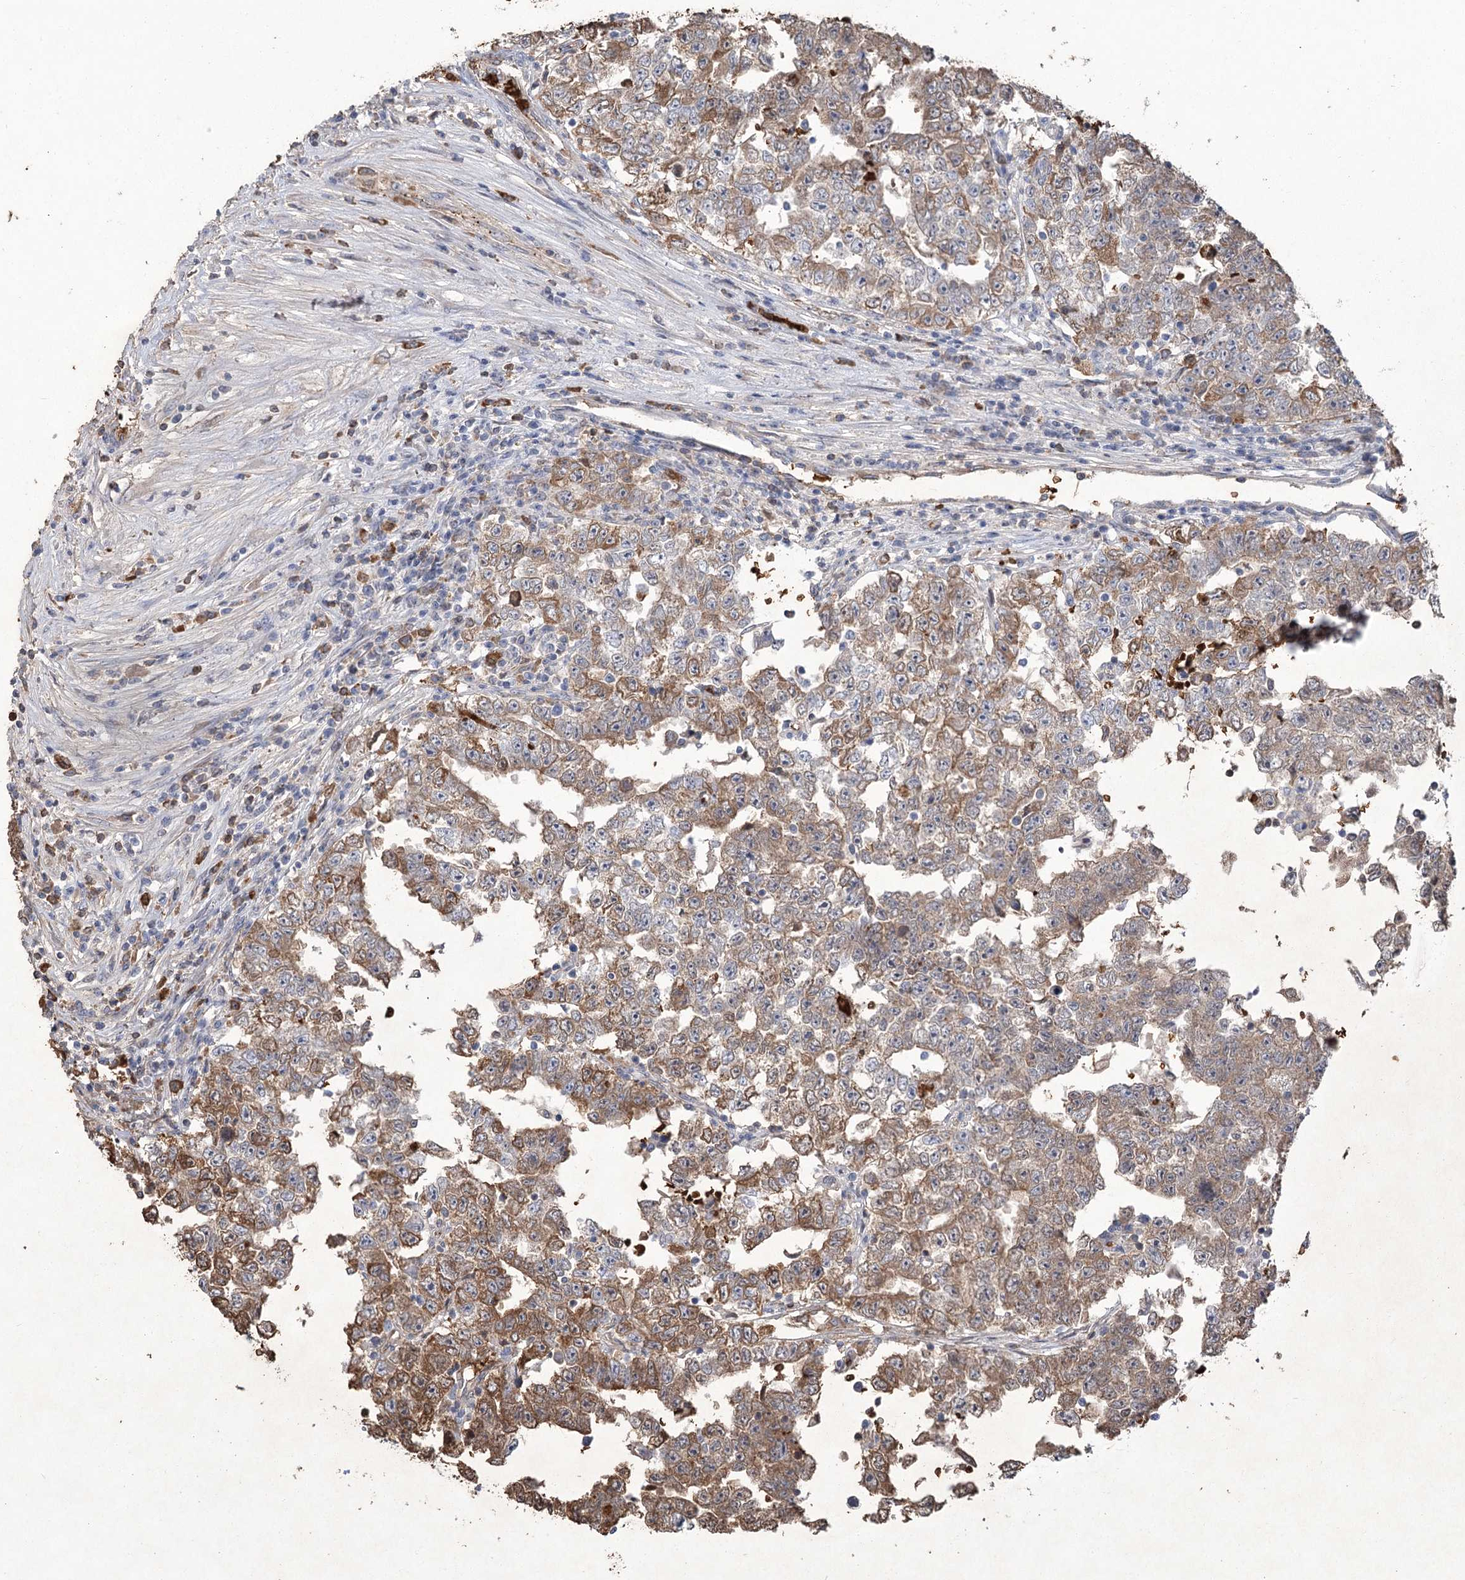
{"staining": {"intensity": "moderate", "quantity": ">75%", "location": "cytoplasmic/membranous"}, "tissue": "testis cancer", "cell_type": "Tumor cells", "image_type": "cancer", "snomed": [{"axis": "morphology", "description": "Carcinoma, Embryonal, NOS"}, {"axis": "topography", "description": "Testis"}], "caption": "Approximately >75% of tumor cells in testis cancer (embryonal carcinoma) reveal moderate cytoplasmic/membranous protein expression as visualized by brown immunohistochemical staining.", "gene": "HBA1", "patient": {"sex": "male", "age": 25}}